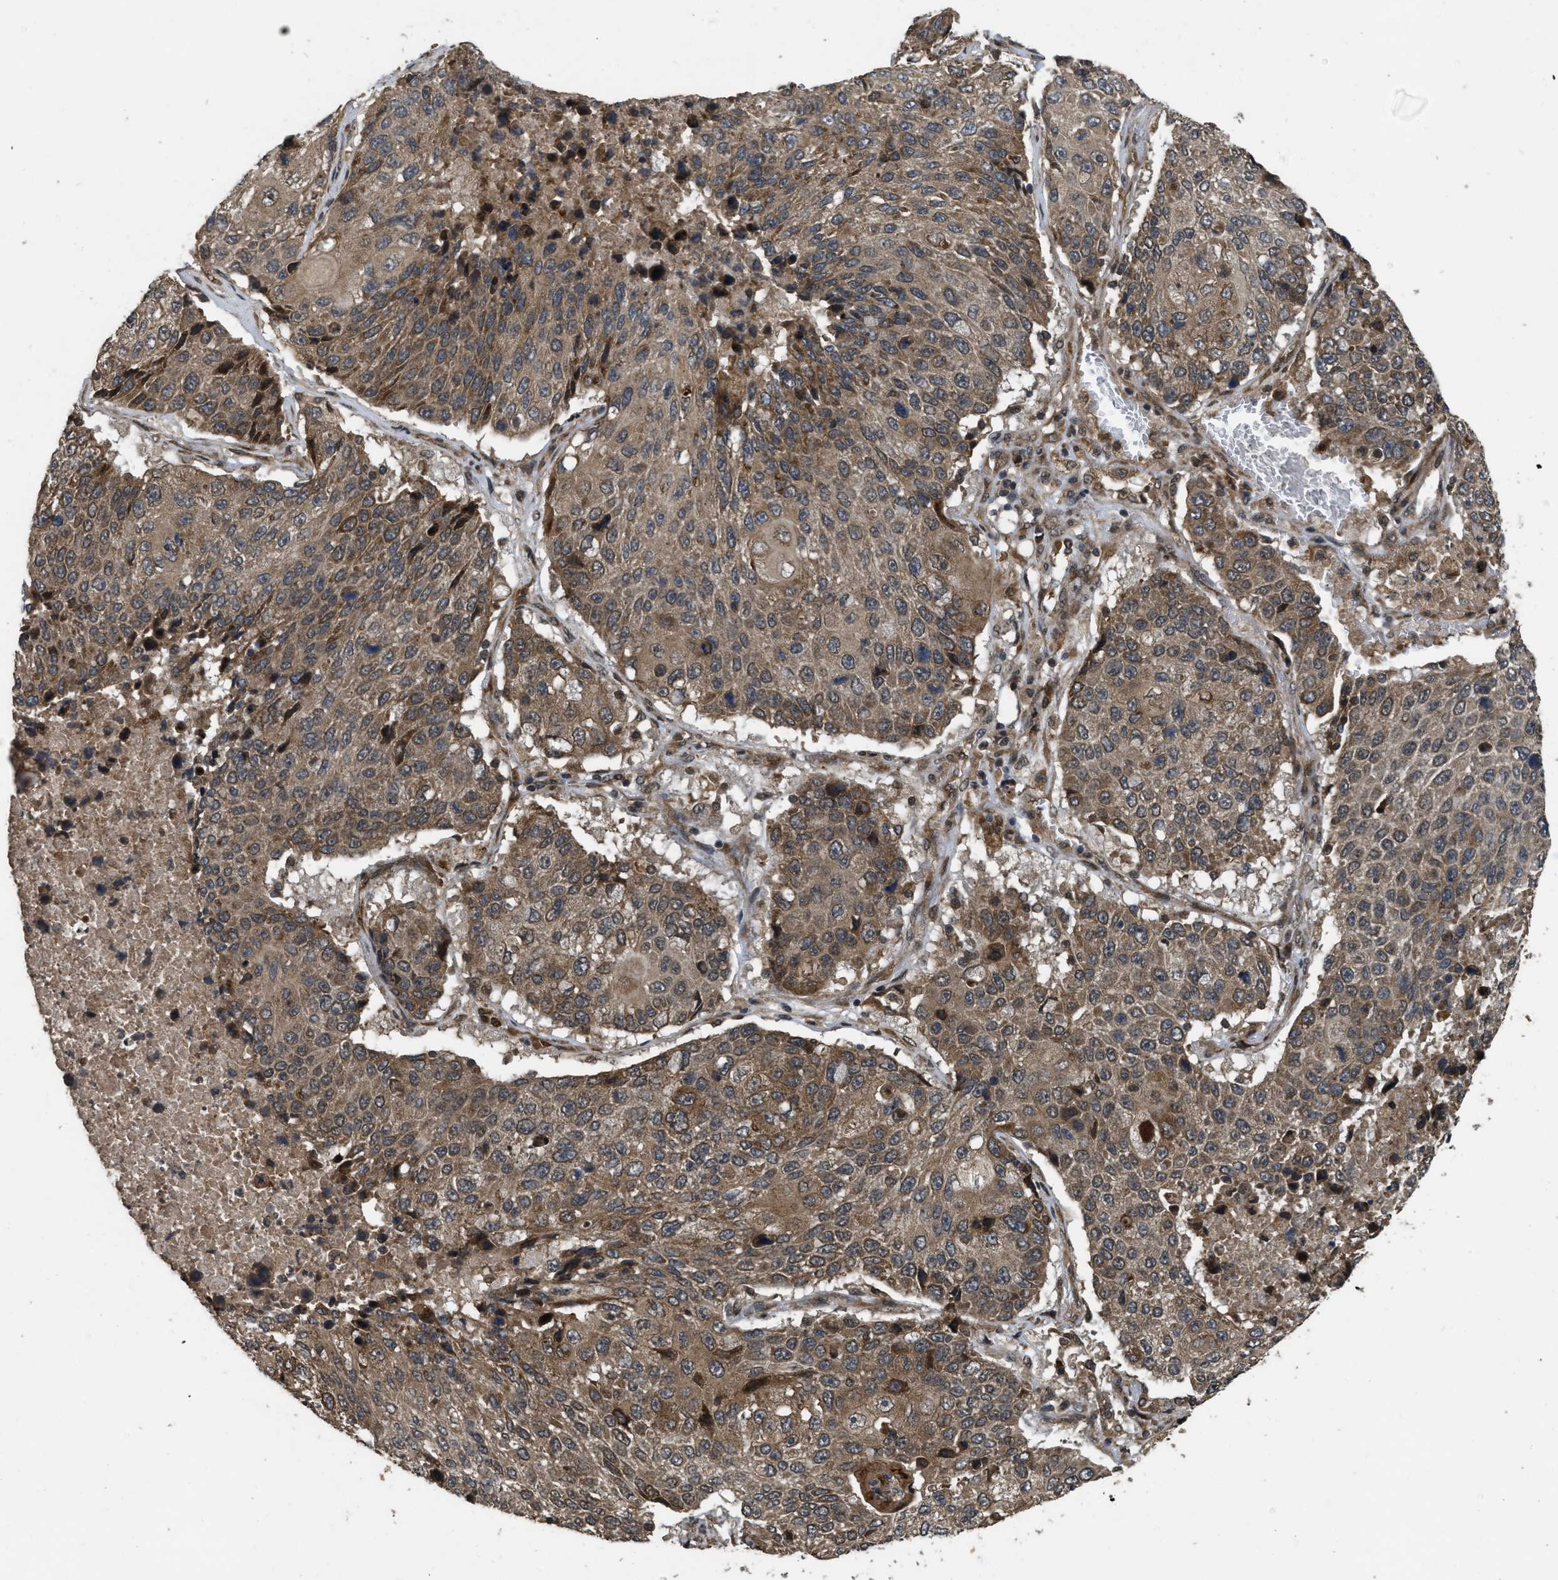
{"staining": {"intensity": "moderate", "quantity": ">75%", "location": "cytoplasmic/membranous"}, "tissue": "lung cancer", "cell_type": "Tumor cells", "image_type": "cancer", "snomed": [{"axis": "morphology", "description": "Squamous cell carcinoma, NOS"}, {"axis": "topography", "description": "Lung"}], "caption": "Immunohistochemical staining of human squamous cell carcinoma (lung) displays medium levels of moderate cytoplasmic/membranous protein staining in approximately >75% of tumor cells.", "gene": "SPTLC1", "patient": {"sex": "male", "age": 61}}